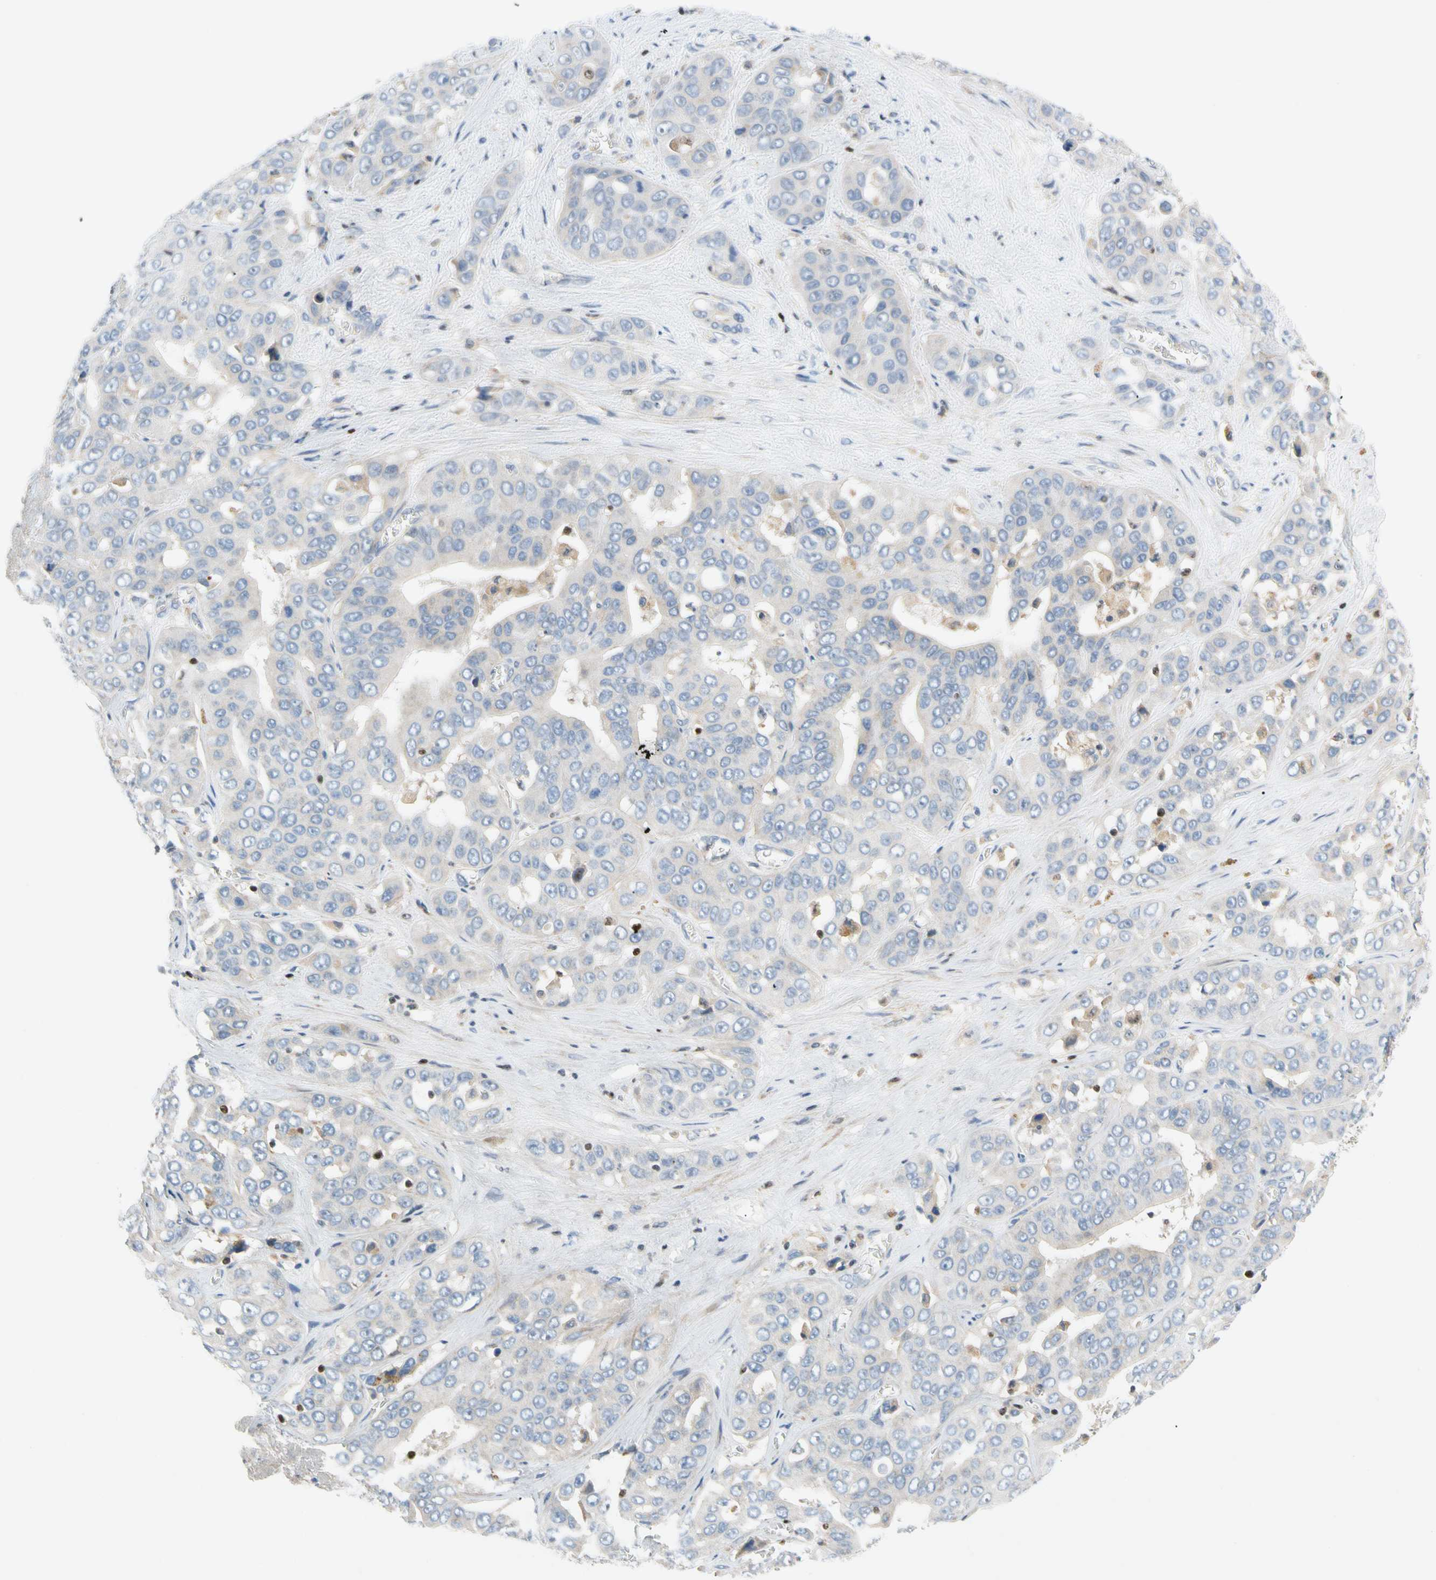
{"staining": {"intensity": "weak", "quantity": "<25%", "location": "cytoplasmic/membranous"}, "tissue": "liver cancer", "cell_type": "Tumor cells", "image_type": "cancer", "snomed": [{"axis": "morphology", "description": "Cholangiocarcinoma"}, {"axis": "topography", "description": "Liver"}], "caption": "Tumor cells show no significant protein expression in liver cholangiocarcinoma.", "gene": "SP140", "patient": {"sex": "female", "age": 52}}